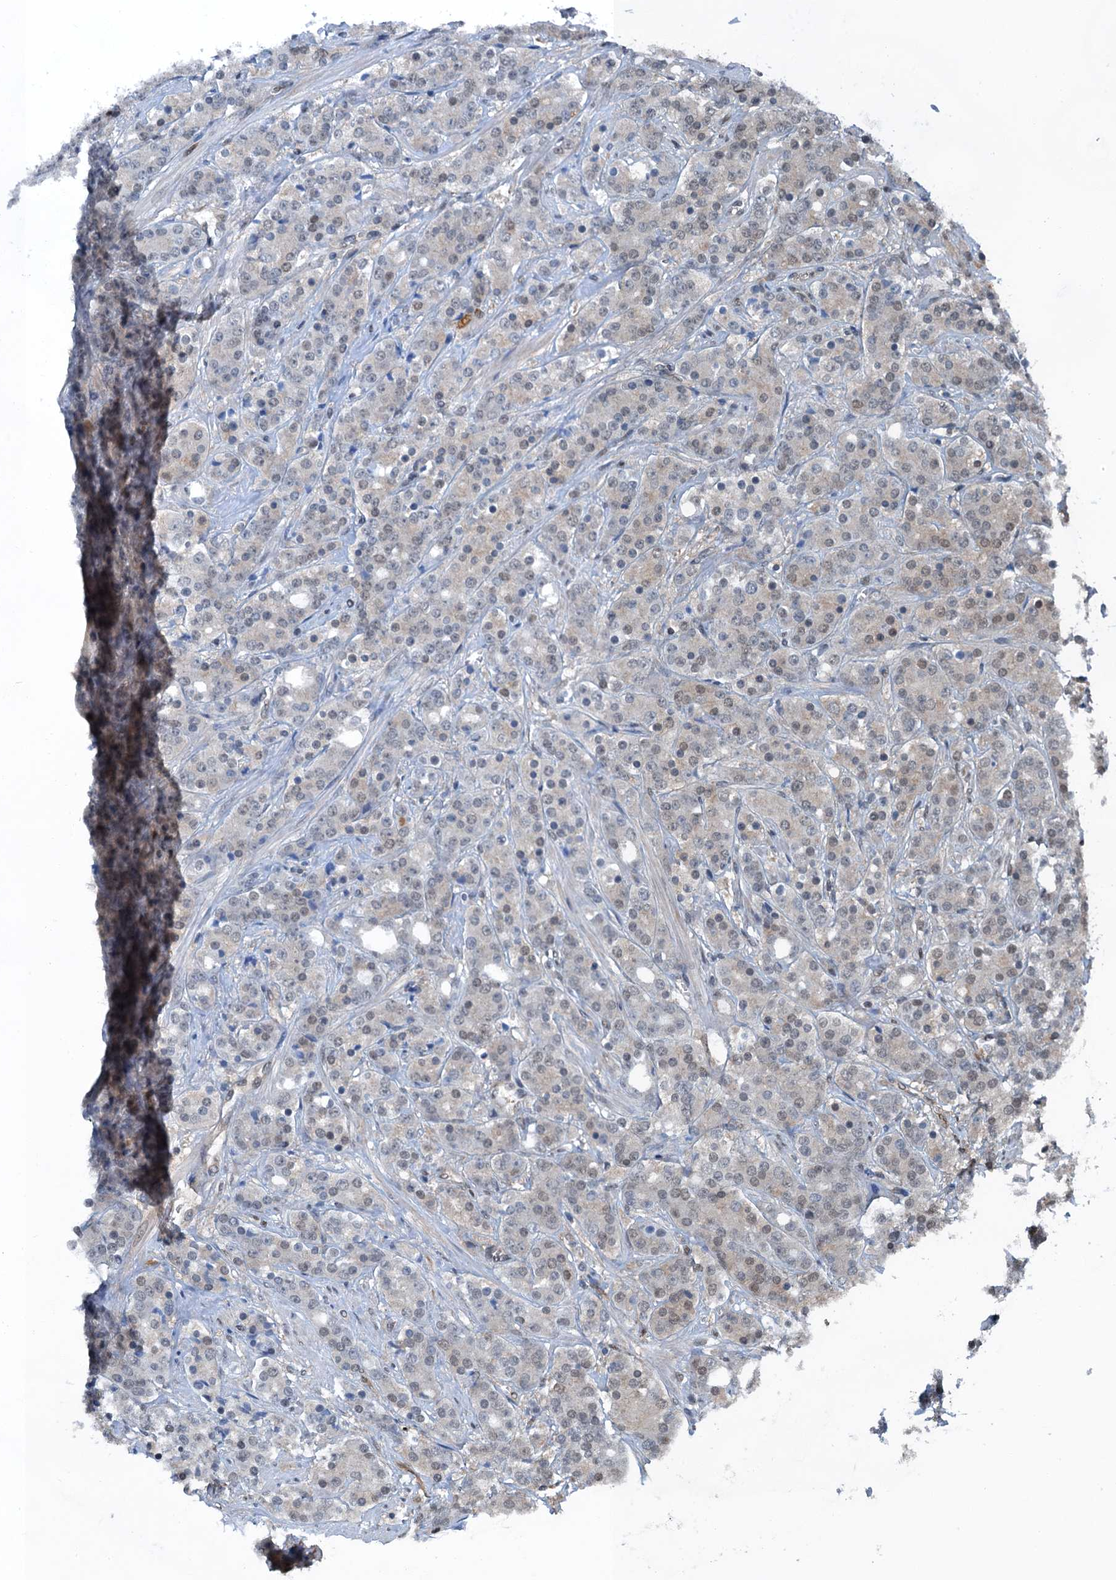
{"staining": {"intensity": "weak", "quantity": "<25%", "location": "cytoplasmic/membranous,nuclear"}, "tissue": "prostate cancer", "cell_type": "Tumor cells", "image_type": "cancer", "snomed": [{"axis": "morphology", "description": "Adenocarcinoma, High grade"}, {"axis": "topography", "description": "Prostate"}], "caption": "IHC photomicrograph of human prostate high-grade adenocarcinoma stained for a protein (brown), which exhibits no positivity in tumor cells.", "gene": "RNH1", "patient": {"sex": "male", "age": 62}}